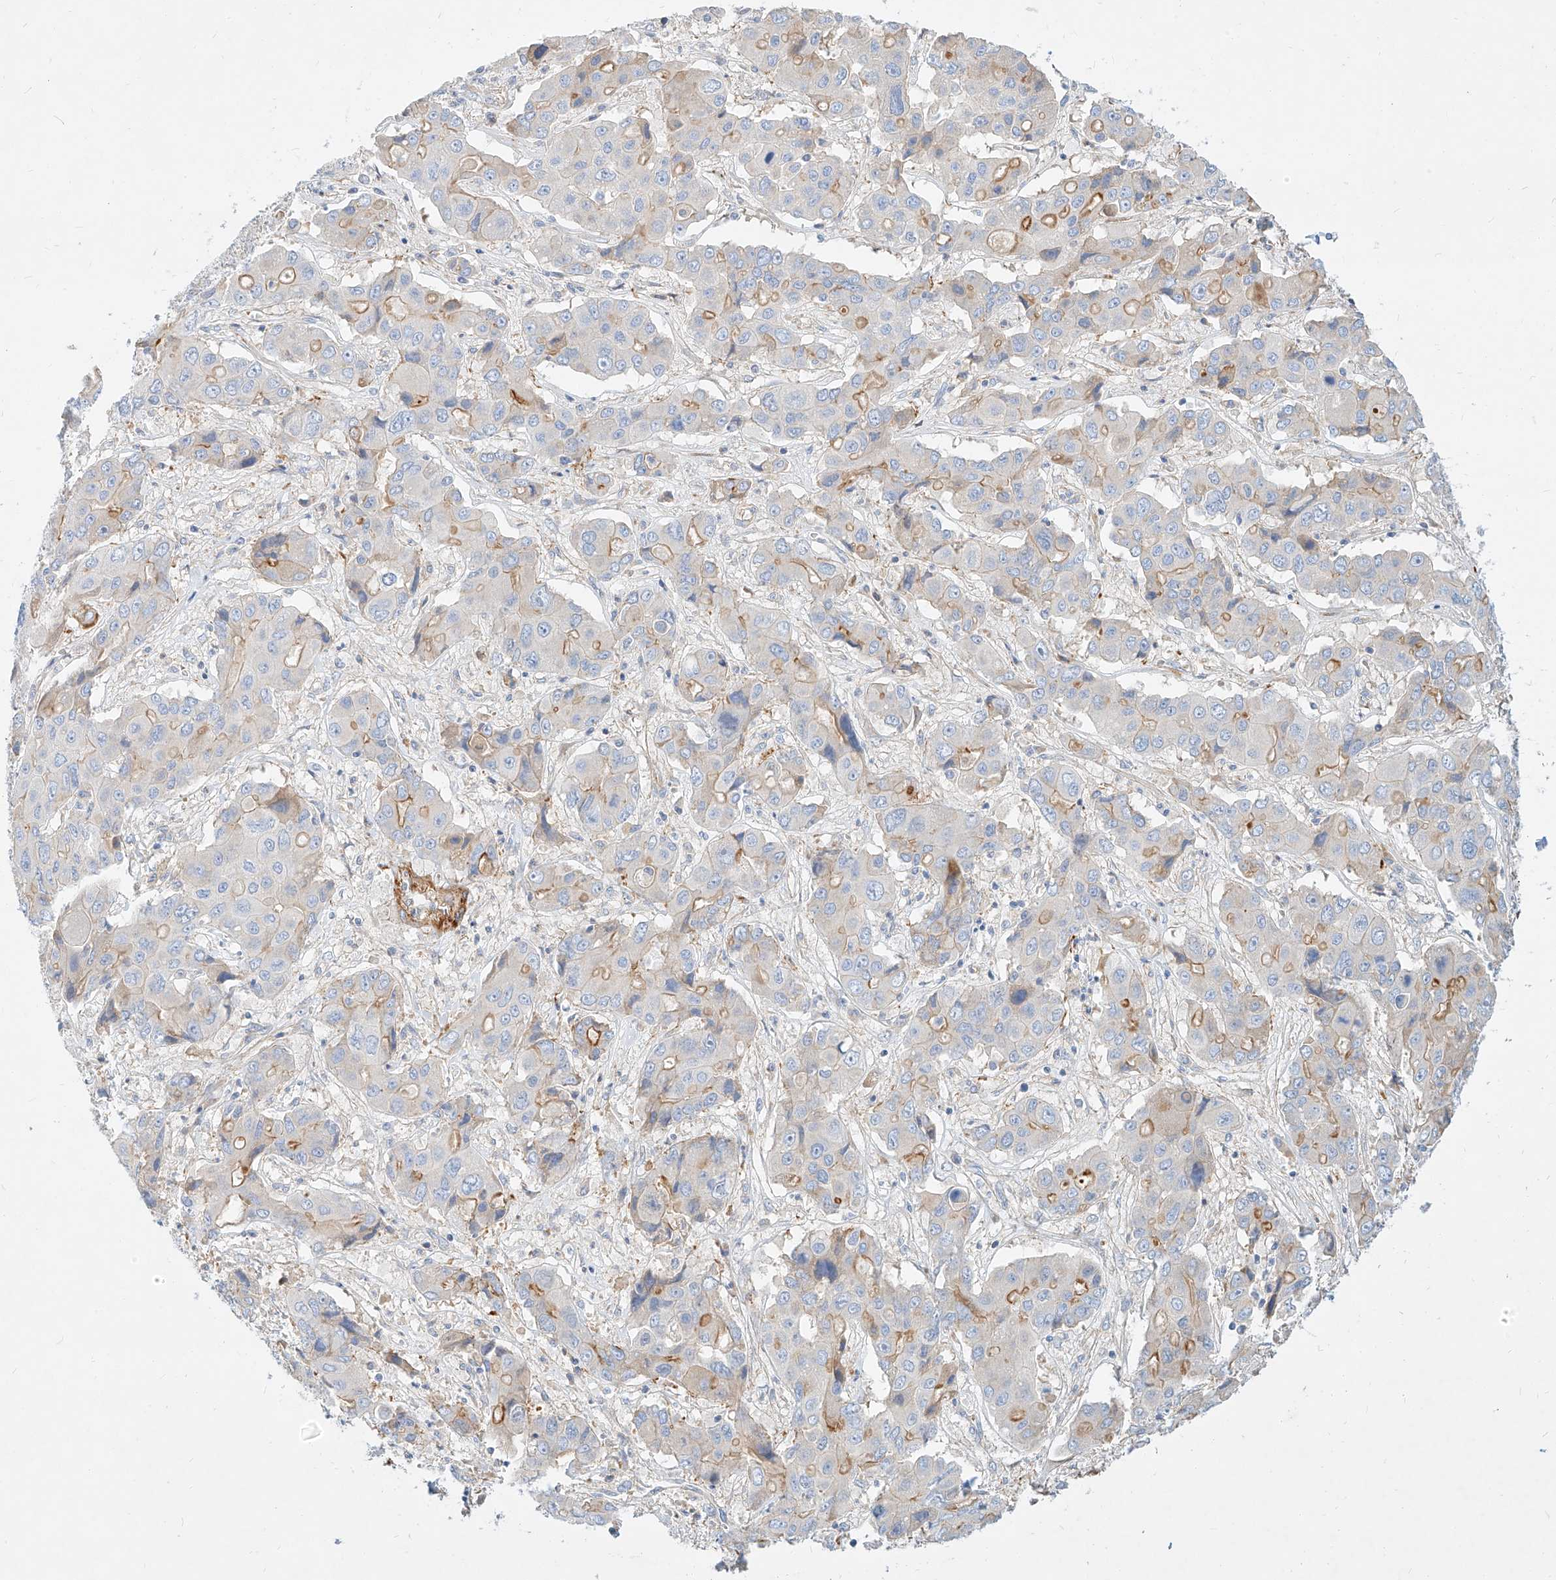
{"staining": {"intensity": "moderate", "quantity": "<25%", "location": "cytoplasmic/membranous"}, "tissue": "liver cancer", "cell_type": "Tumor cells", "image_type": "cancer", "snomed": [{"axis": "morphology", "description": "Cholangiocarcinoma"}, {"axis": "topography", "description": "Liver"}], "caption": "Moderate cytoplasmic/membranous protein staining is appreciated in about <25% of tumor cells in liver cancer (cholangiocarcinoma). (IHC, brightfield microscopy, high magnification).", "gene": "KCNH5", "patient": {"sex": "male", "age": 67}}